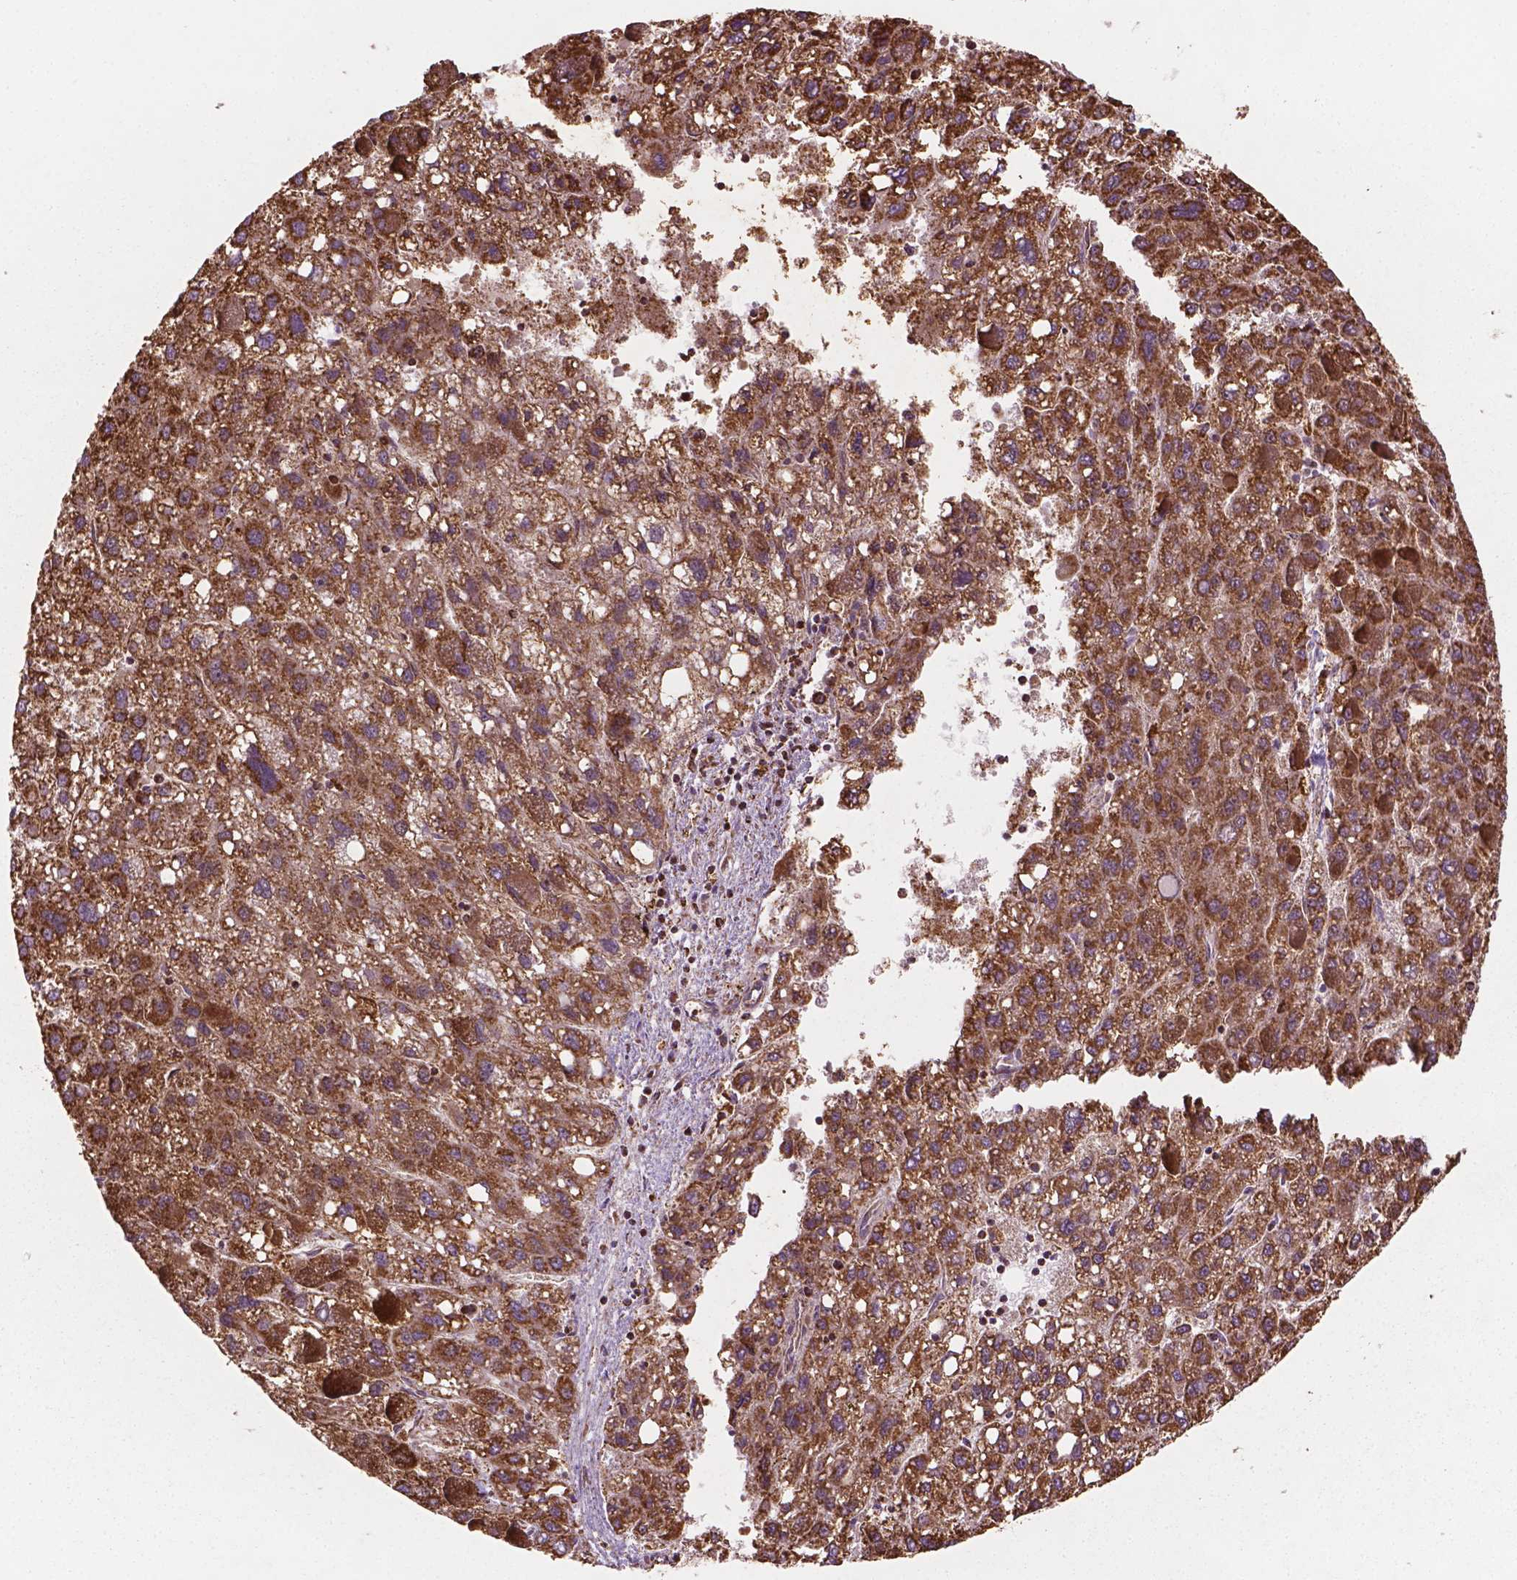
{"staining": {"intensity": "moderate", "quantity": "25%-75%", "location": "cytoplasmic/membranous"}, "tissue": "liver cancer", "cell_type": "Tumor cells", "image_type": "cancer", "snomed": [{"axis": "morphology", "description": "Carcinoma, Hepatocellular, NOS"}, {"axis": "topography", "description": "Liver"}], "caption": "IHC of human liver cancer (hepatocellular carcinoma) demonstrates medium levels of moderate cytoplasmic/membranous positivity in approximately 25%-75% of tumor cells. The staining was performed using DAB (3,3'-diaminobenzidine) to visualize the protein expression in brown, while the nuclei were stained in blue with hematoxylin (Magnification: 20x).", "gene": "HS3ST3A1", "patient": {"sex": "female", "age": 82}}